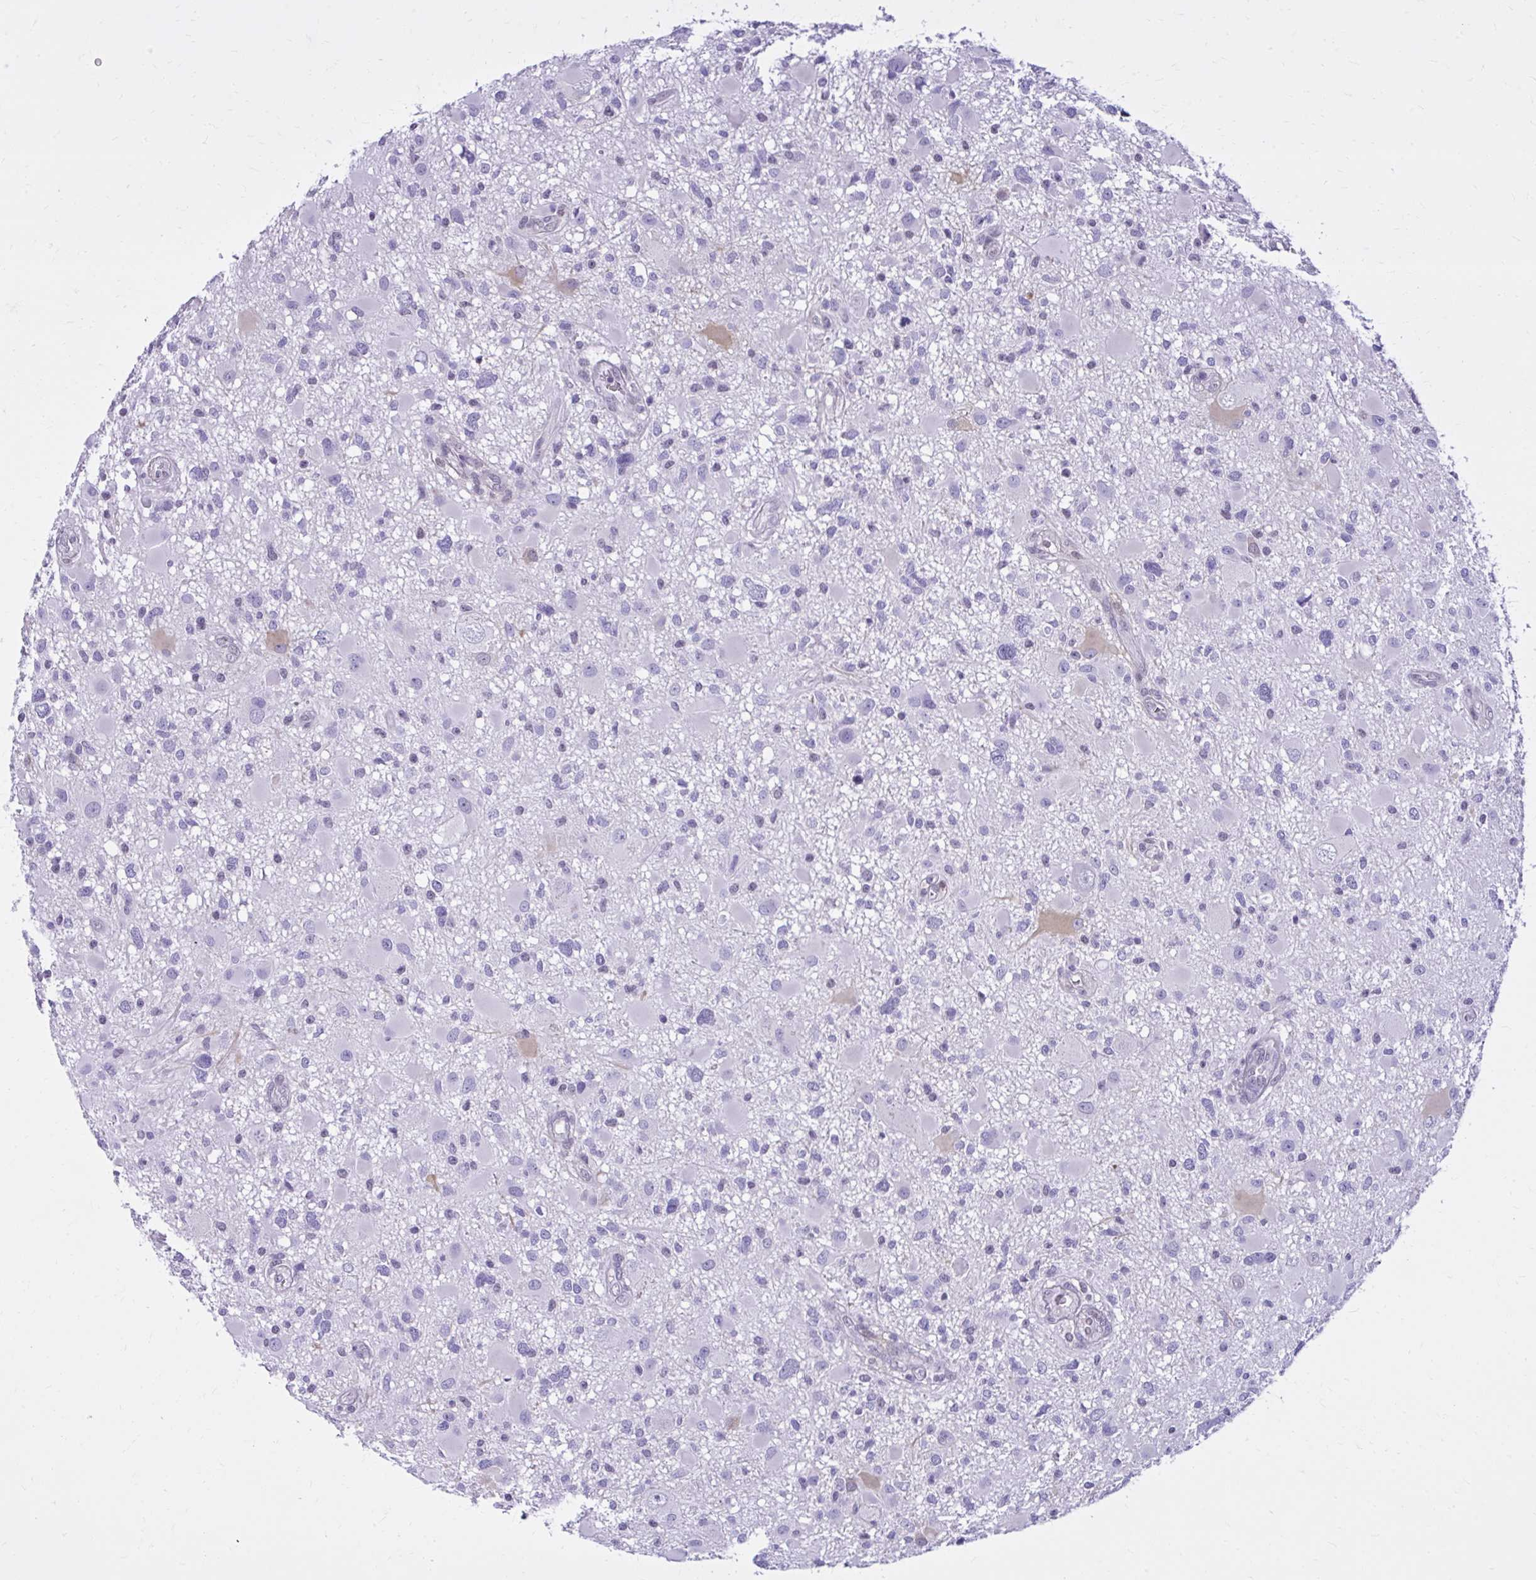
{"staining": {"intensity": "negative", "quantity": "none", "location": "none"}, "tissue": "glioma", "cell_type": "Tumor cells", "image_type": "cancer", "snomed": [{"axis": "morphology", "description": "Glioma, malignant, High grade"}, {"axis": "topography", "description": "Brain"}], "caption": "The image reveals no significant expression in tumor cells of glioma. (DAB (3,3'-diaminobenzidine) immunohistochemistry visualized using brightfield microscopy, high magnification).", "gene": "RASL11B", "patient": {"sex": "male", "age": 54}}